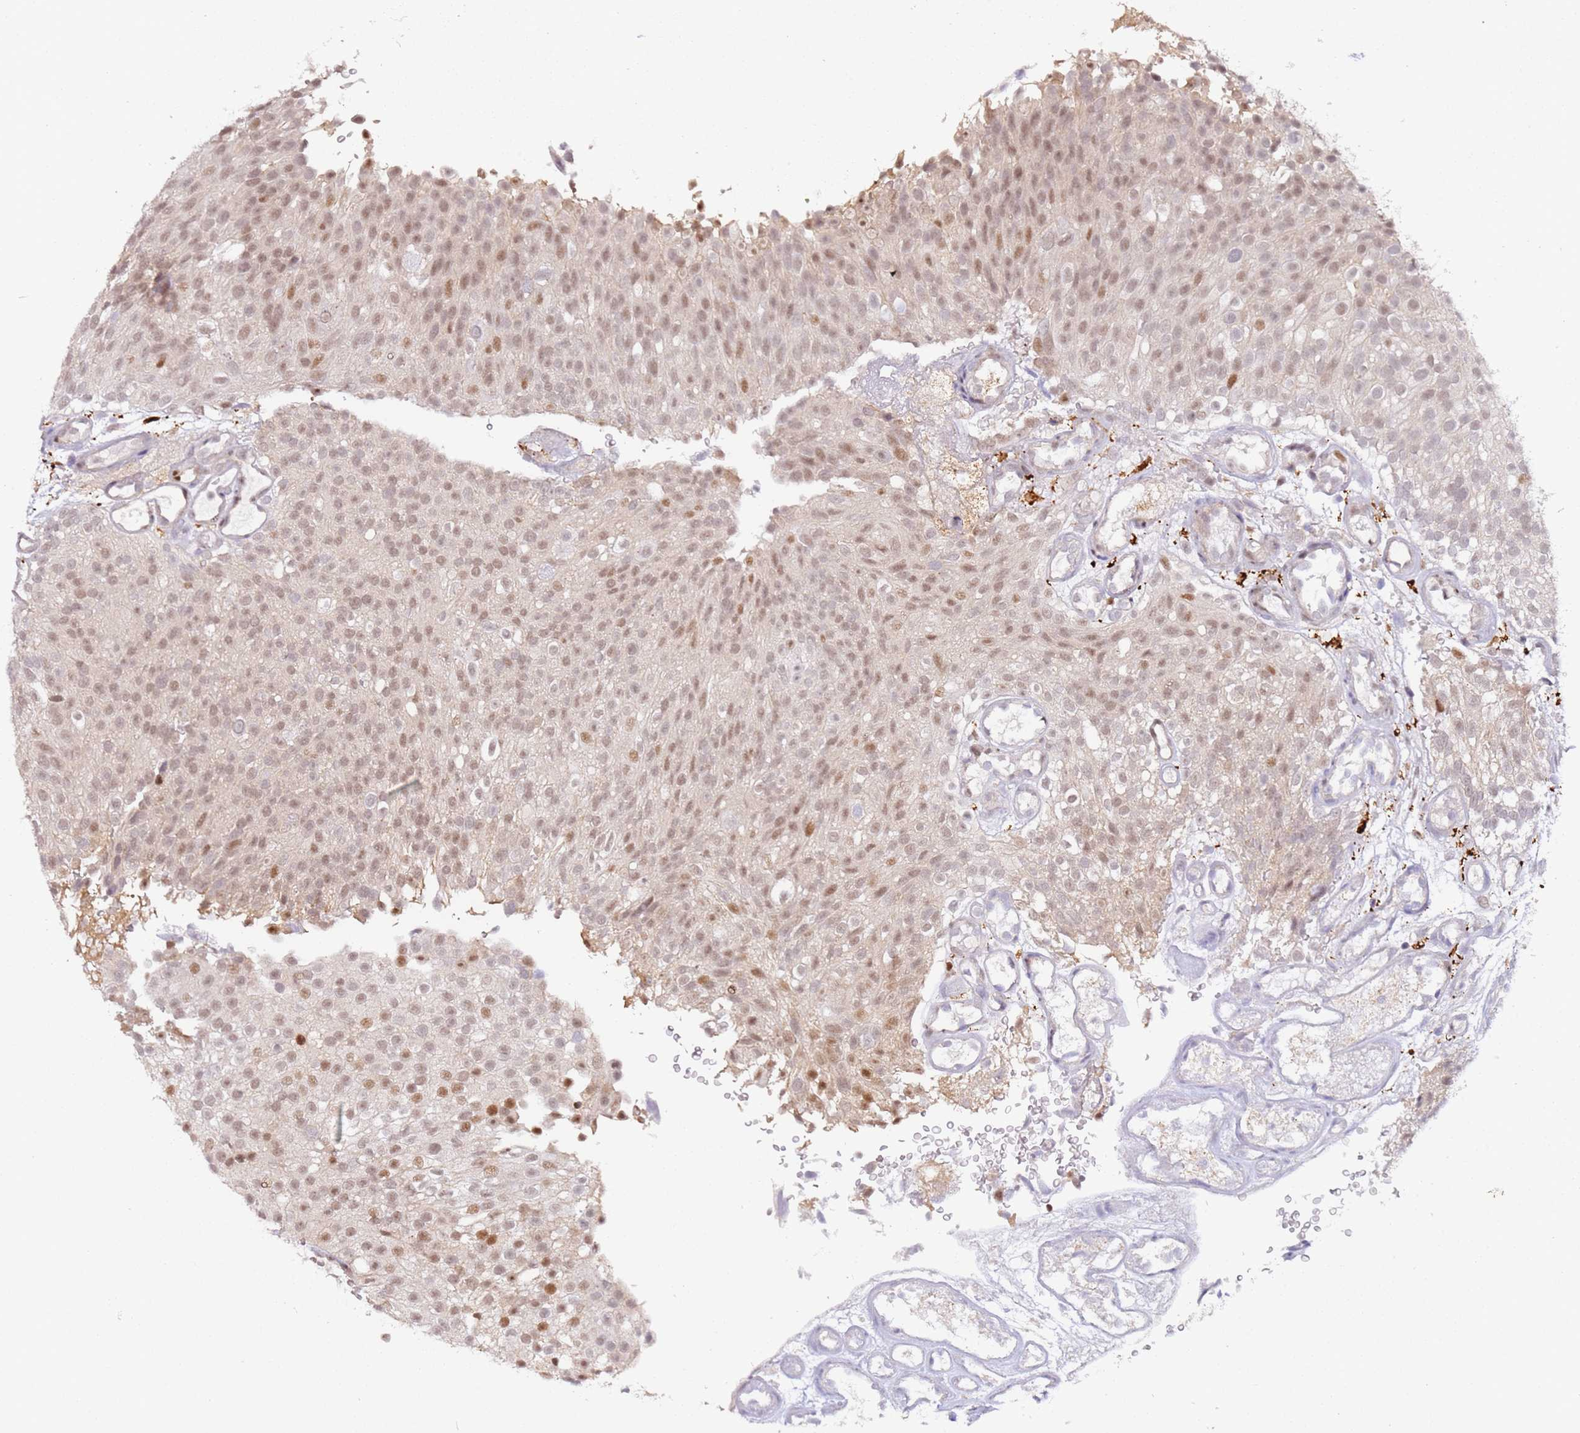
{"staining": {"intensity": "moderate", "quantity": "25%-75%", "location": "nuclear"}, "tissue": "urothelial cancer", "cell_type": "Tumor cells", "image_type": "cancer", "snomed": [{"axis": "morphology", "description": "Urothelial carcinoma, Low grade"}, {"axis": "topography", "description": "Urinary bladder"}], "caption": "Low-grade urothelial carcinoma tissue shows moderate nuclear expression in approximately 25%-75% of tumor cells The staining is performed using DAB brown chromogen to label protein expression. The nuclei are counter-stained blue using hematoxylin.", "gene": "LGALSL", "patient": {"sex": "male", "age": 78}}